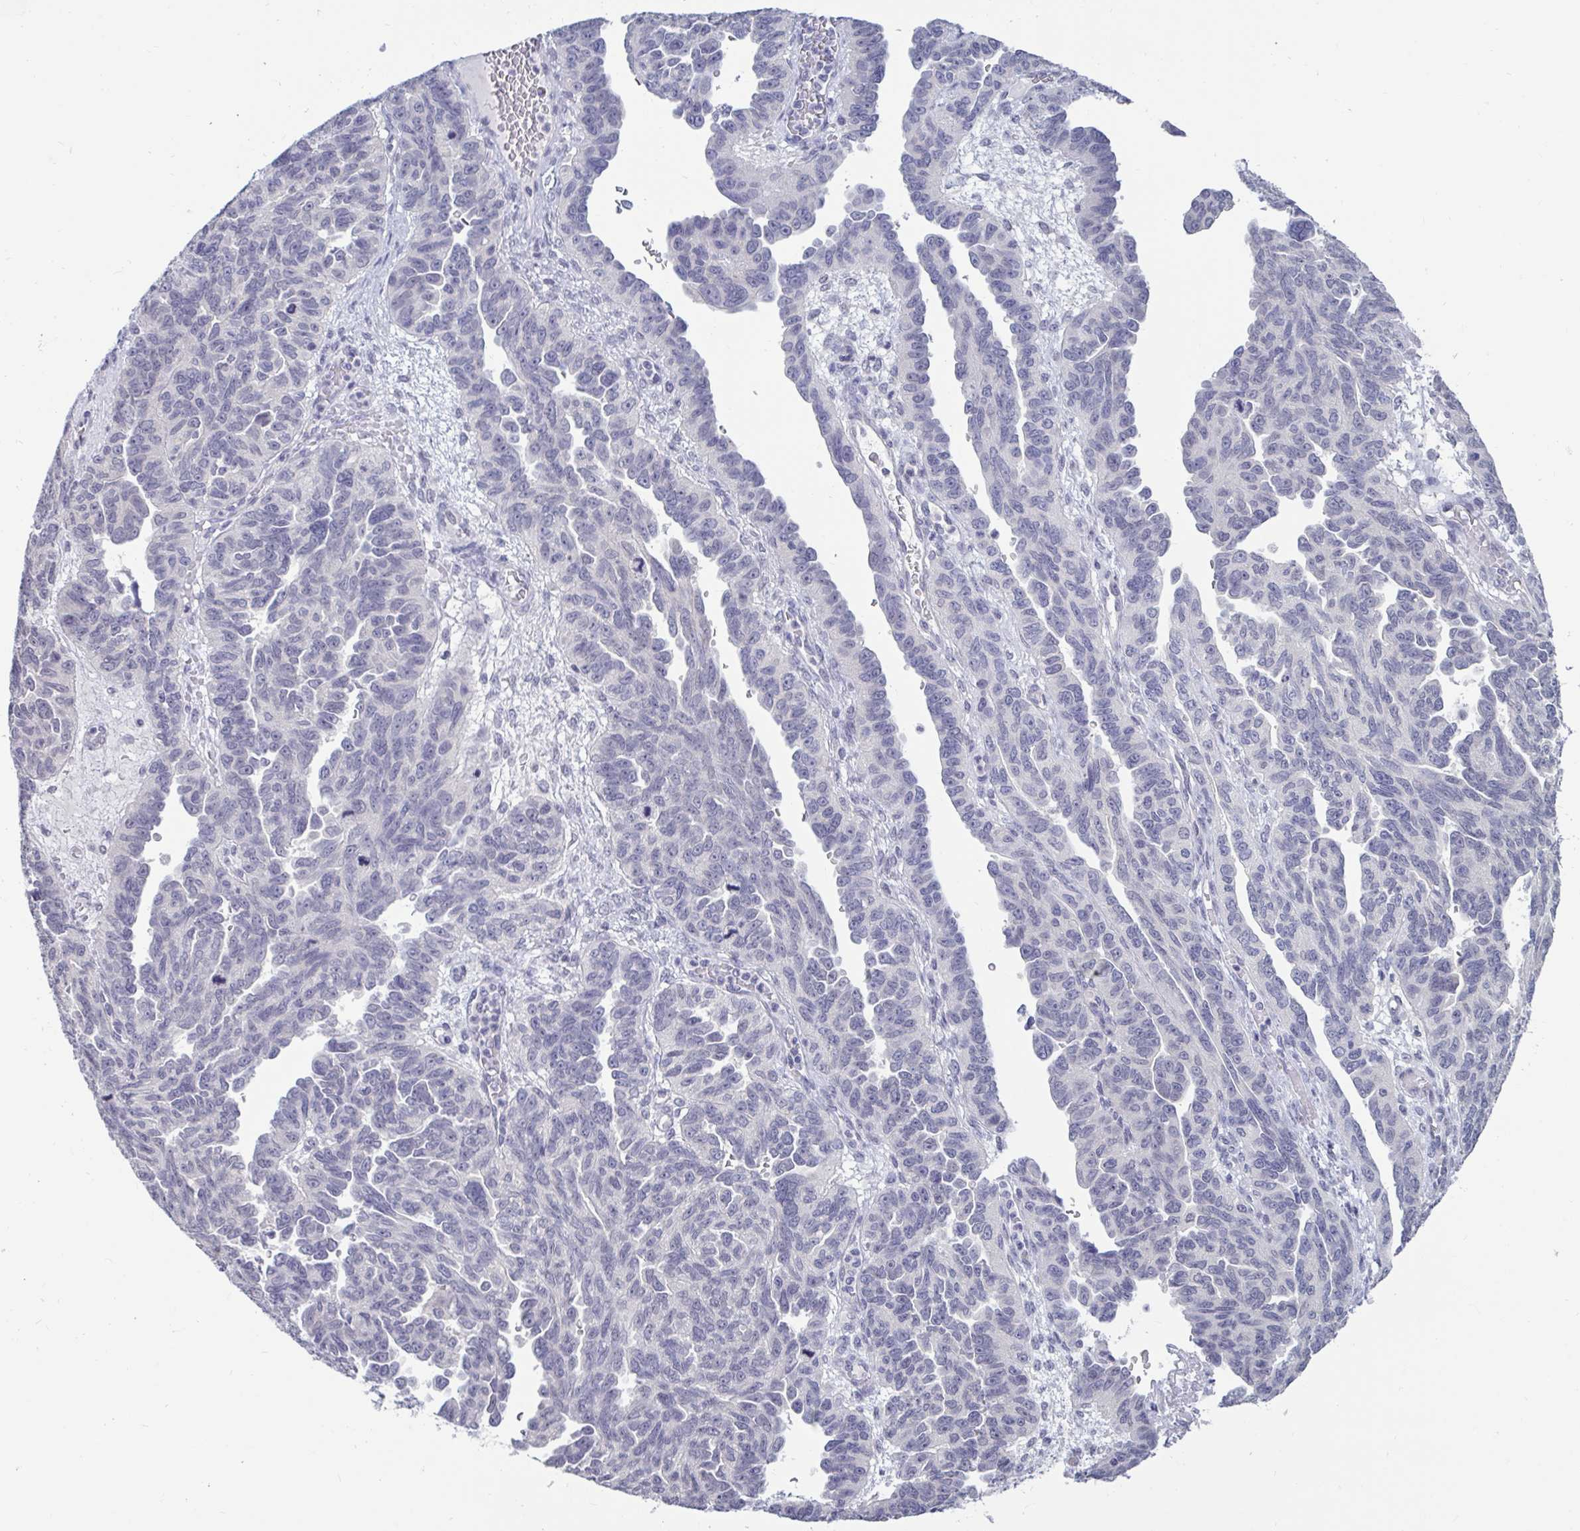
{"staining": {"intensity": "negative", "quantity": "none", "location": "none"}, "tissue": "ovarian cancer", "cell_type": "Tumor cells", "image_type": "cancer", "snomed": [{"axis": "morphology", "description": "Cystadenocarcinoma, serous, NOS"}, {"axis": "topography", "description": "Ovary"}], "caption": "Ovarian cancer was stained to show a protein in brown. There is no significant staining in tumor cells.", "gene": "ARPP19", "patient": {"sex": "female", "age": 64}}